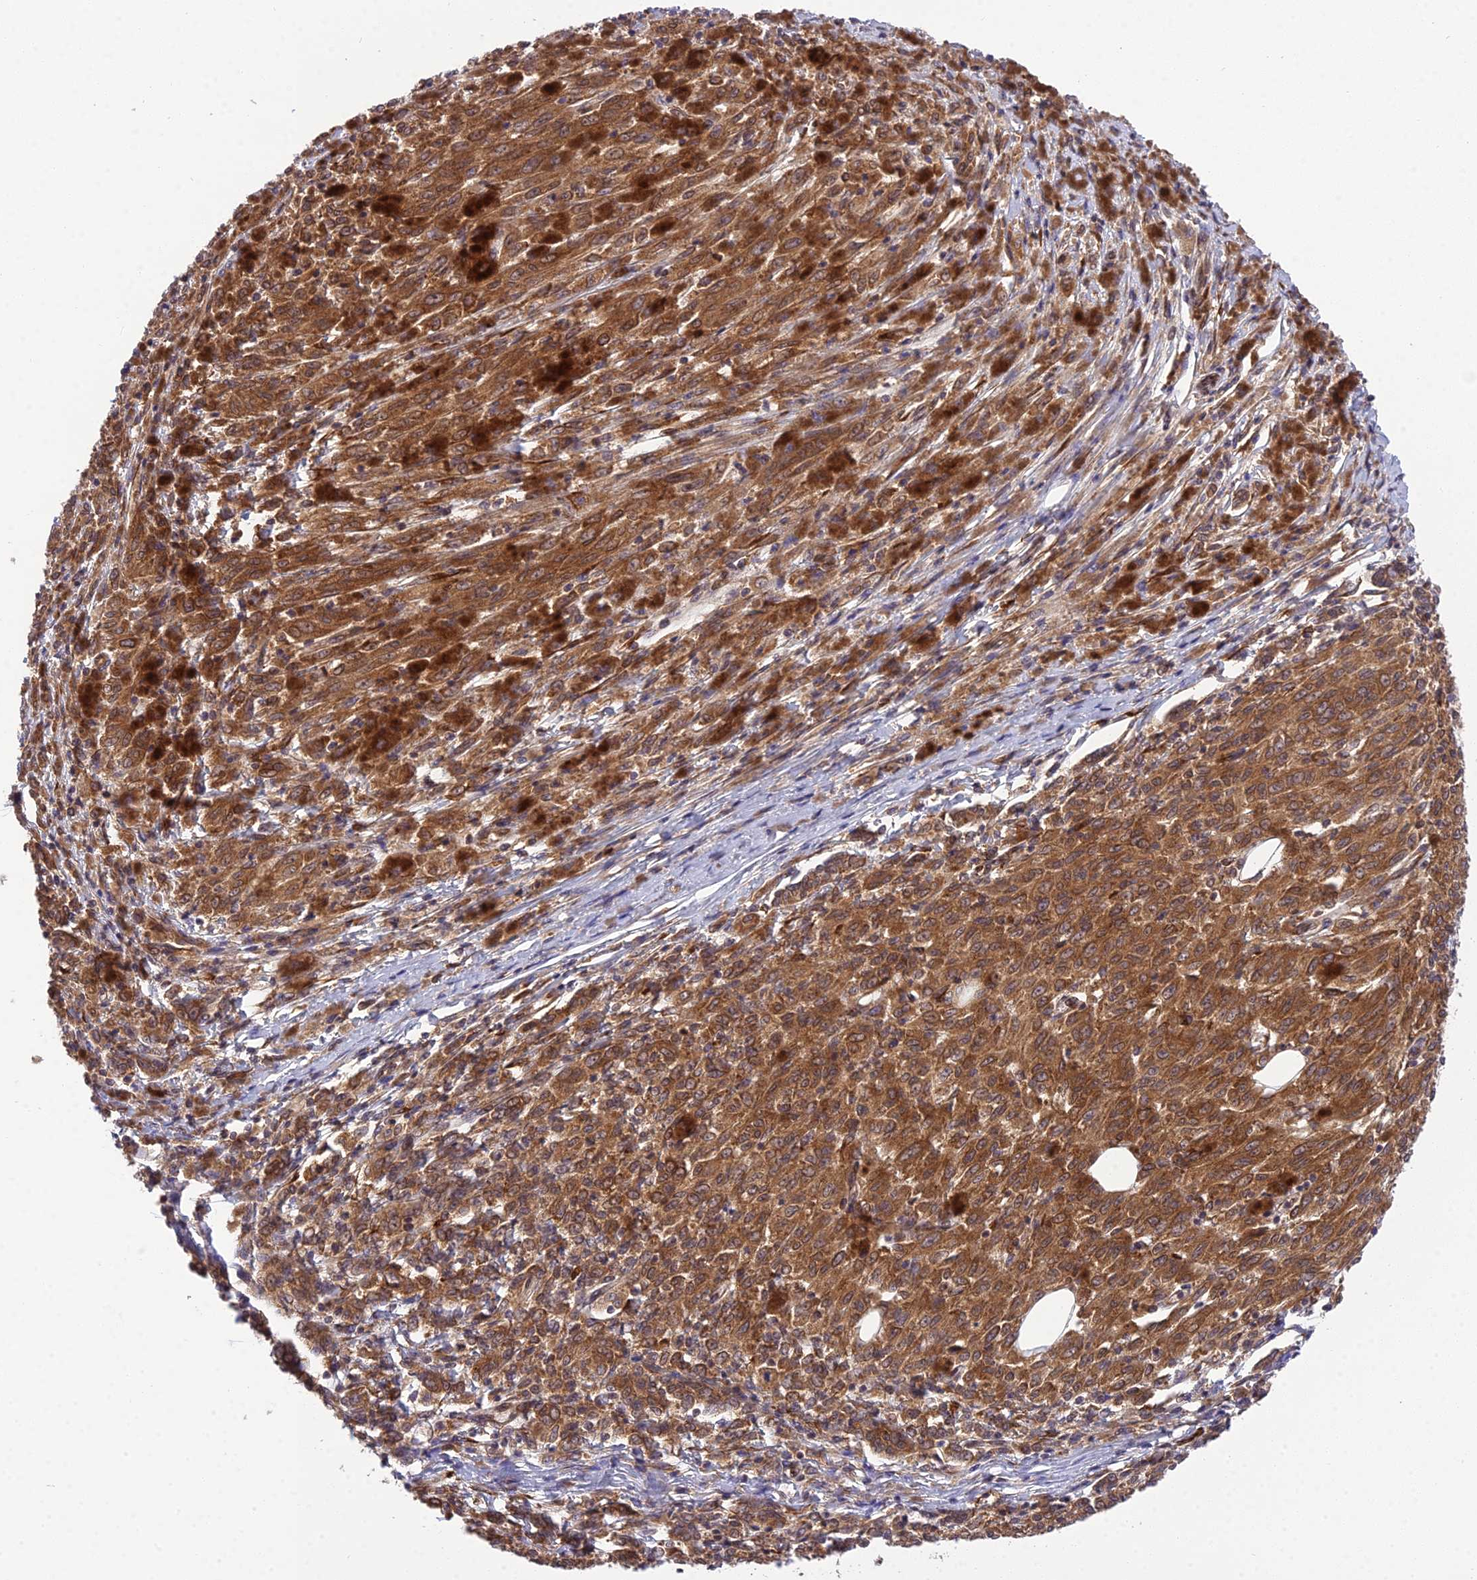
{"staining": {"intensity": "strong", "quantity": ">75%", "location": "cytoplasmic/membranous"}, "tissue": "melanoma", "cell_type": "Tumor cells", "image_type": "cancer", "snomed": [{"axis": "morphology", "description": "Malignant melanoma, NOS"}, {"axis": "topography", "description": "Skin"}], "caption": "Protein staining of melanoma tissue exhibits strong cytoplasmic/membranous staining in about >75% of tumor cells.", "gene": "DHCR7", "patient": {"sex": "female", "age": 52}}